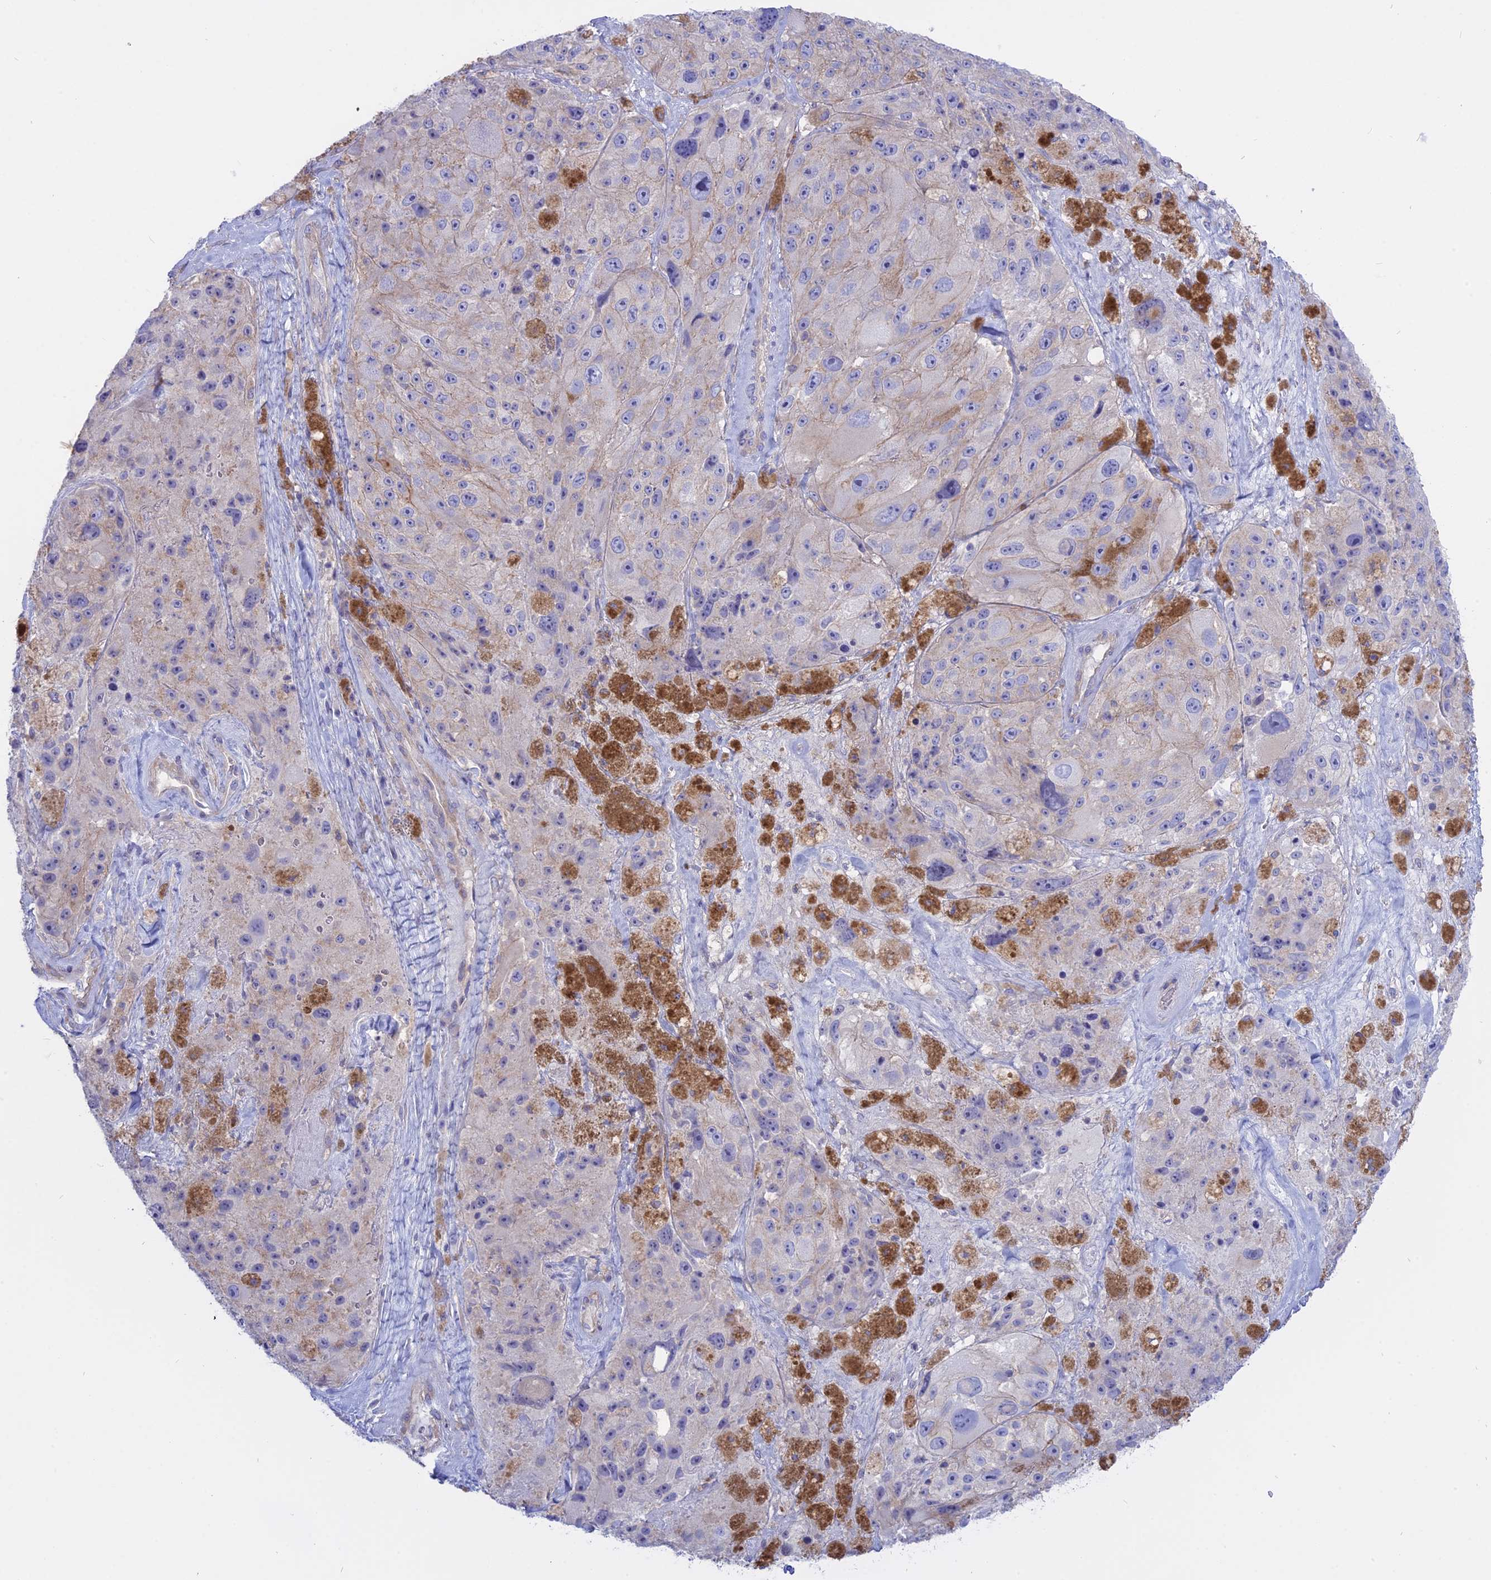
{"staining": {"intensity": "negative", "quantity": "none", "location": "none"}, "tissue": "melanoma", "cell_type": "Tumor cells", "image_type": "cancer", "snomed": [{"axis": "morphology", "description": "Malignant melanoma, Metastatic site"}, {"axis": "topography", "description": "Lymph node"}], "caption": "DAB (3,3'-diaminobenzidine) immunohistochemical staining of human malignant melanoma (metastatic site) reveals no significant expression in tumor cells.", "gene": "AHCYL1", "patient": {"sex": "male", "age": 62}}